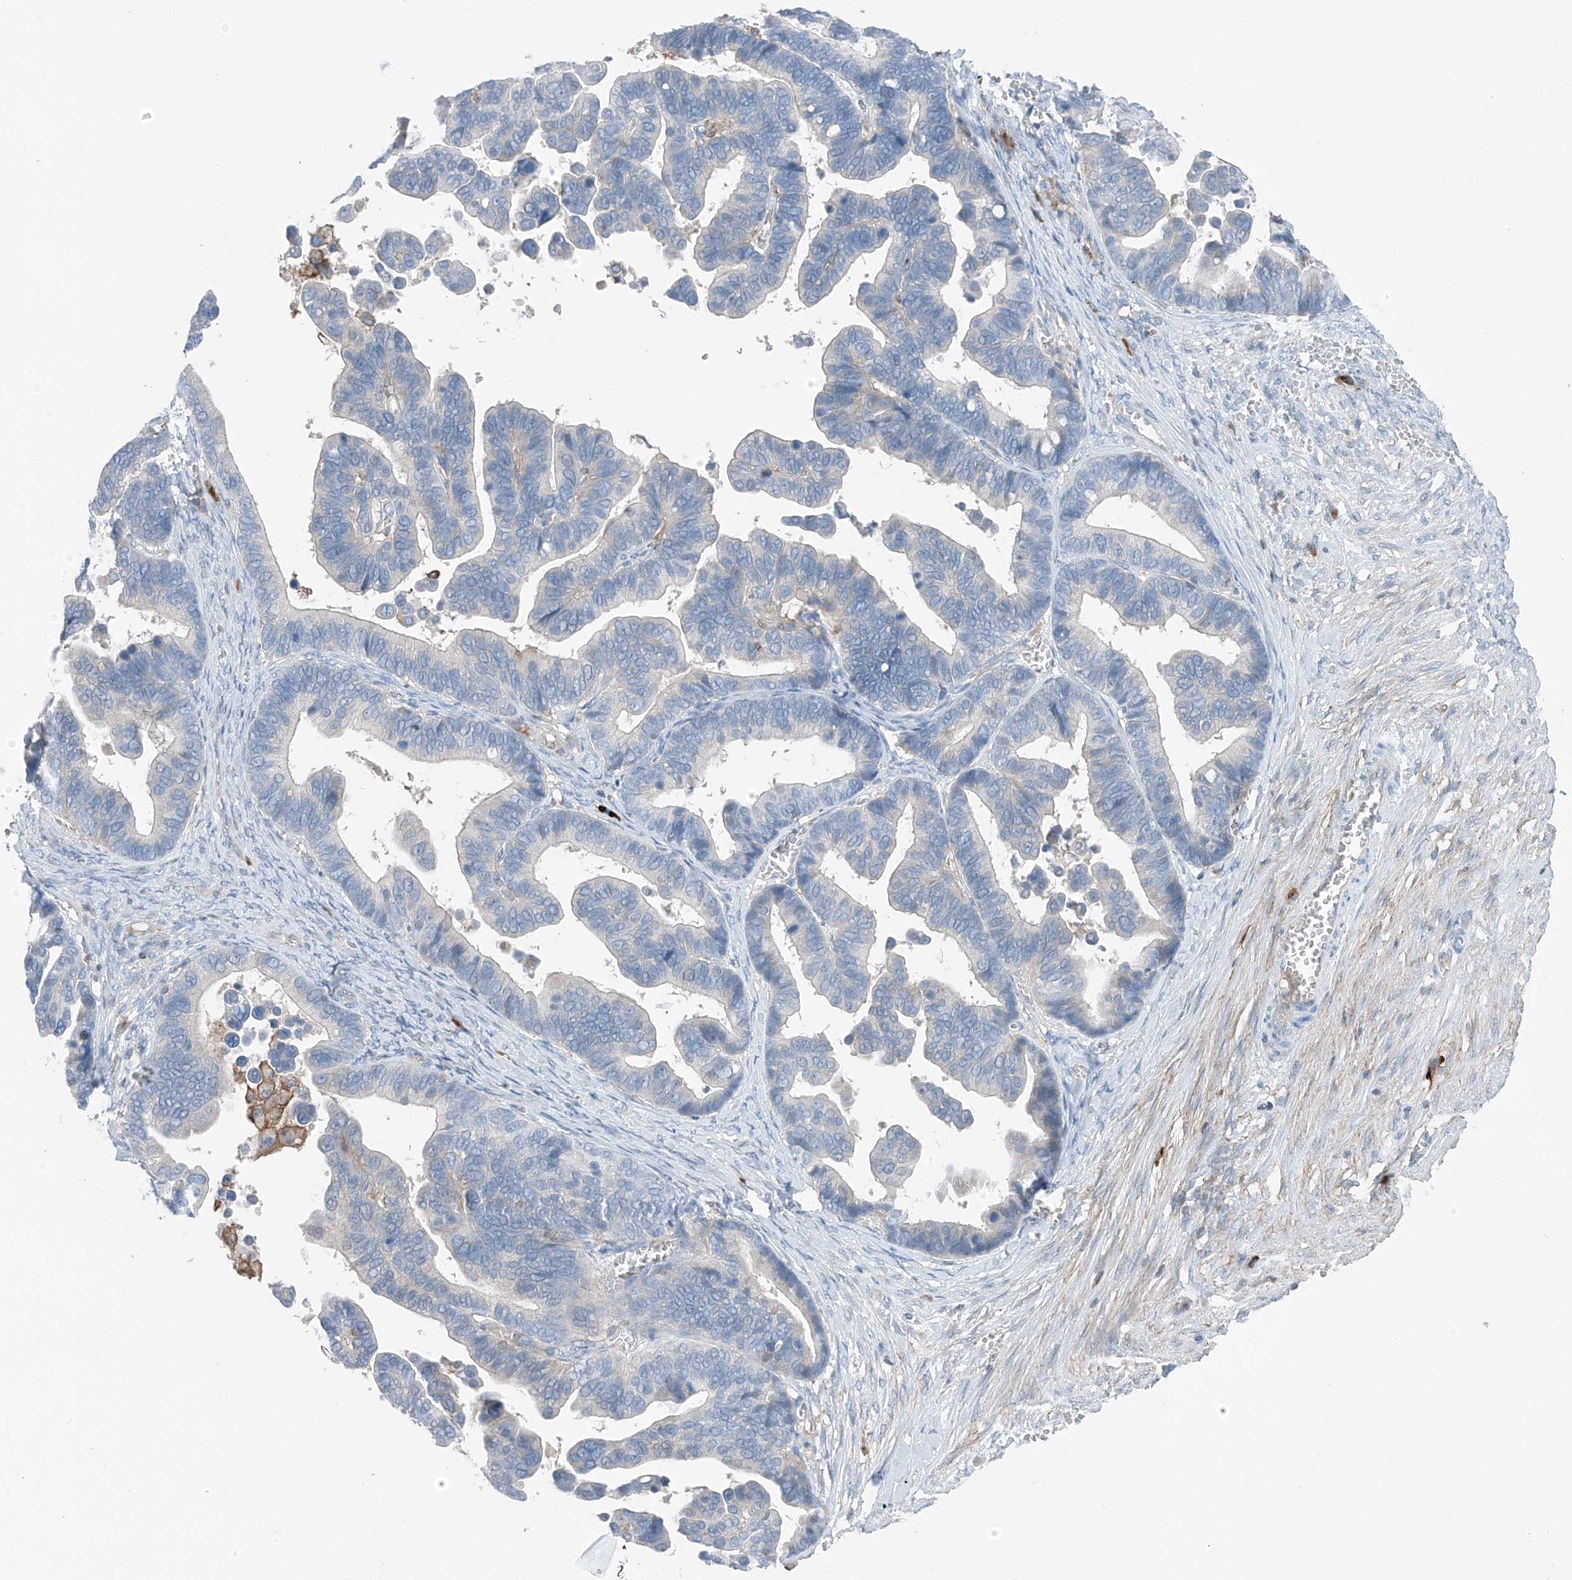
{"staining": {"intensity": "negative", "quantity": "none", "location": "none"}, "tissue": "ovarian cancer", "cell_type": "Tumor cells", "image_type": "cancer", "snomed": [{"axis": "morphology", "description": "Cystadenocarcinoma, serous, NOS"}, {"axis": "topography", "description": "Ovary"}], "caption": "Tumor cells are negative for brown protein staining in ovarian cancer. (DAB (3,3'-diaminobenzidine) IHC, high magnification).", "gene": "NALCN", "patient": {"sex": "female", "age": 56}}